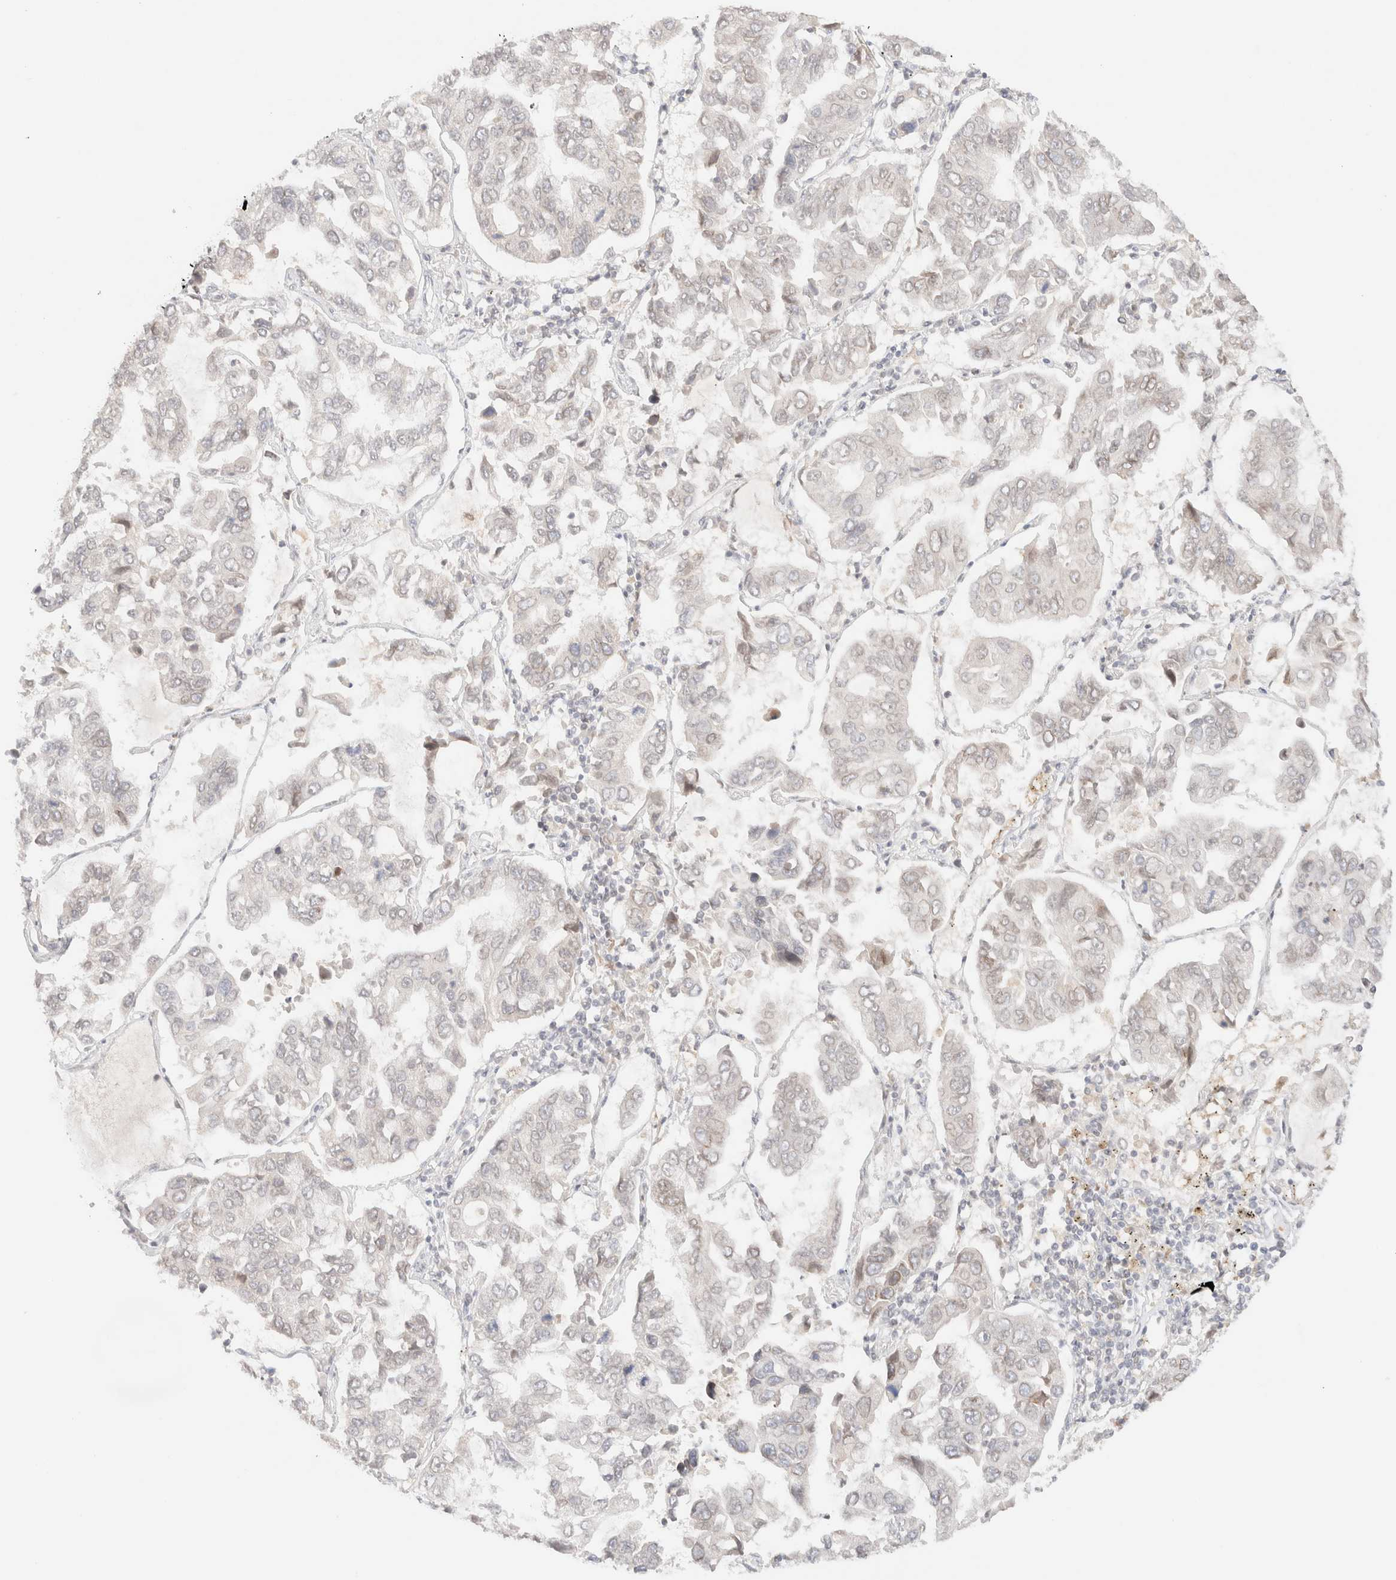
{"staining": {"intensity": "weak", "quantity": "<25%", "location": "cytoplasmic/membranous,nuclear"}, "tissue": "lung cancer", "cell_type": "Tumor cells", "image_type": "cancer", "snomed": [{"axis": "morphology", "description": "Adenocarcinoma, NOS"}, {"axis": "topography", "description": "Lung"}], "caption": "The IHC micrograph has no significant staining in tumor cells of adenocarcinoma (lung) tissue. (DAB IHC visualized using brightfield microscopy, high magnification).", "gene": "ZNF770", "patient": {"sex": "male", "age": 64}}